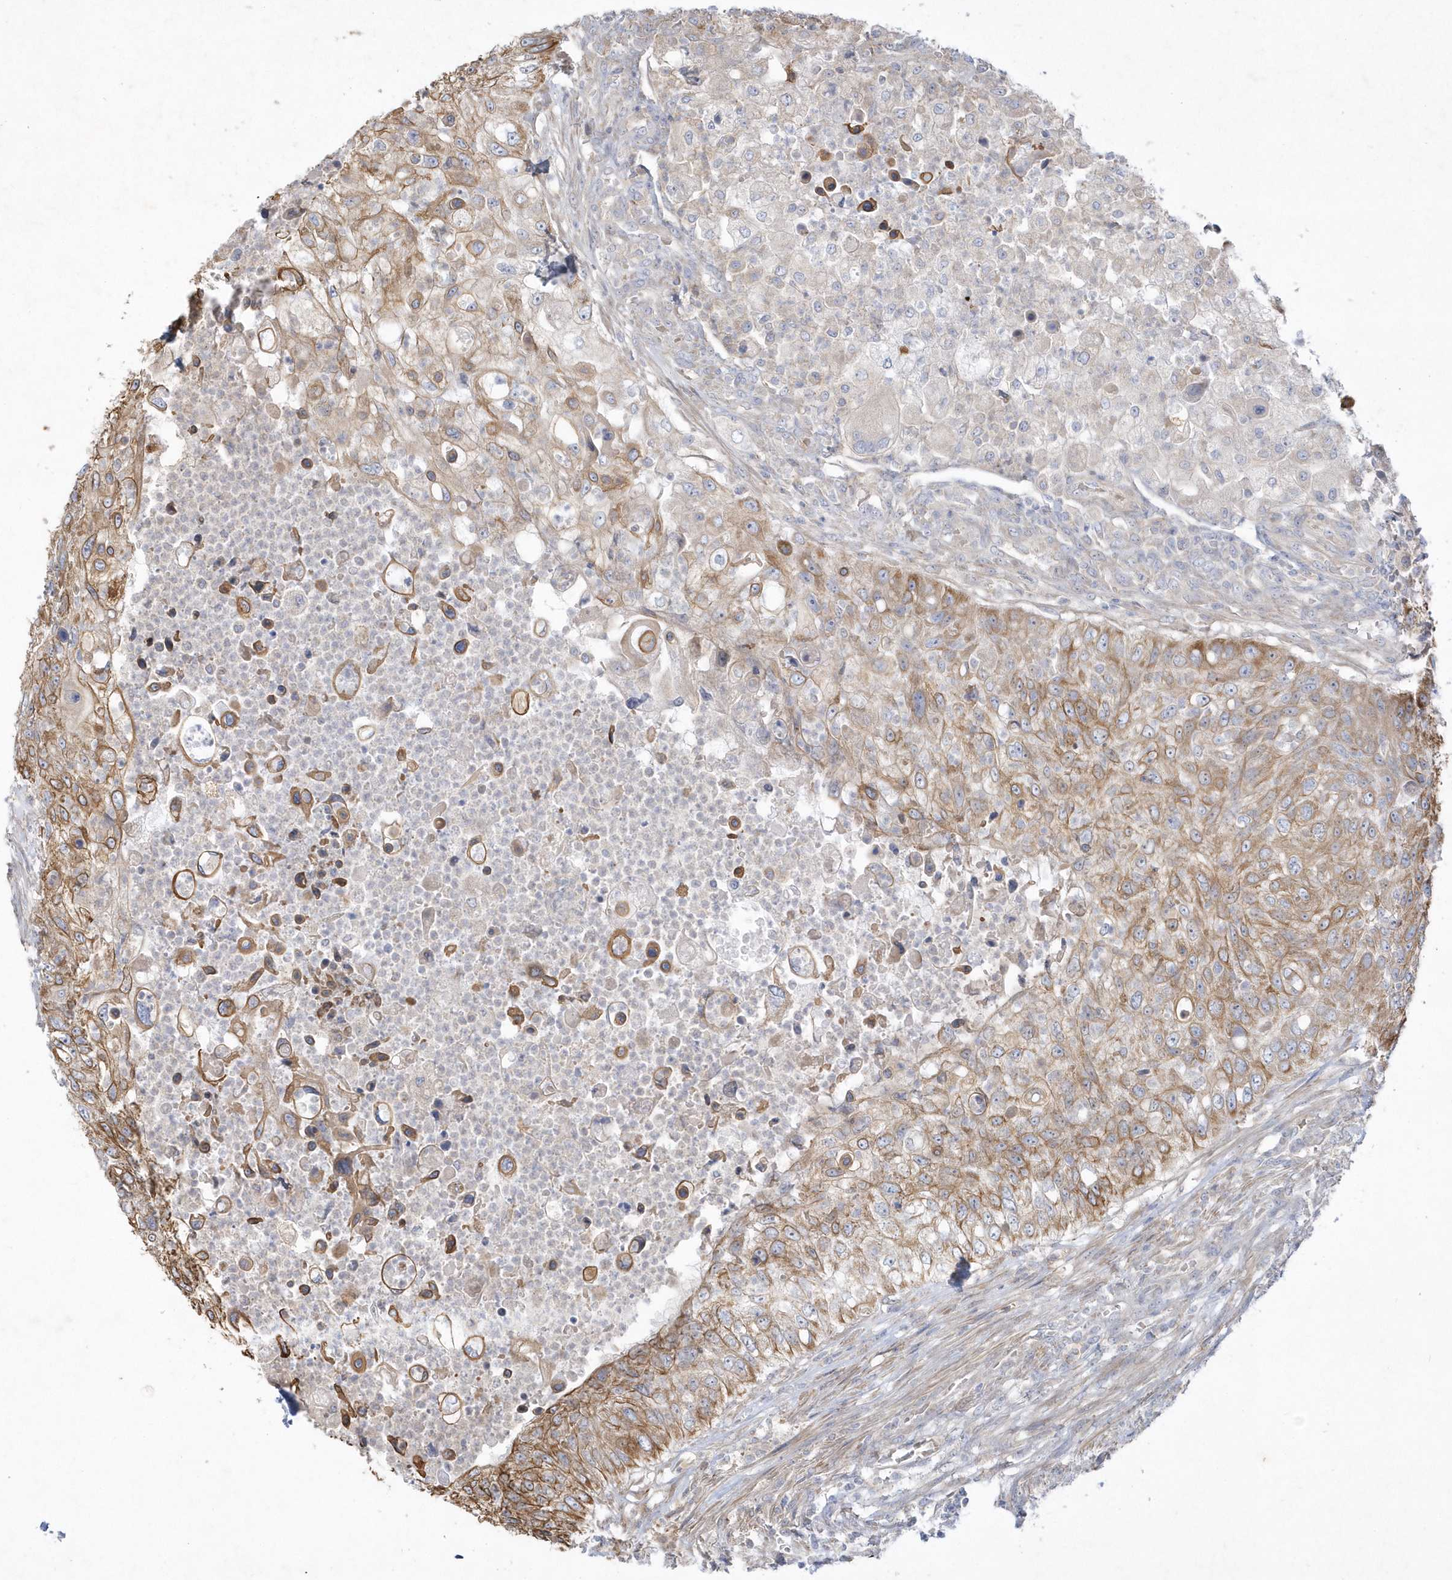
{"staining": {"intensity": "moderate", "quantity": ">75%", "location": "cytoplasmic/membranous"}, "tissue": "urothelial cancer", "cell_type": "Tumor cells", "image_type": "cancer", "snomed": [{"axis": "morphology", "description": "Urothelial carcinoma, High grade"}, {"axis": "topography", "description": "Urinary bladder"}], "caption": "Immunohistochemical staining of urothelial cancer exhibits moderate cytoplasmic/membranous protein expression in approximately >75% of tumor cells.", "gene": "LARS1", "patient": {"sex": "female", "age": 60}}